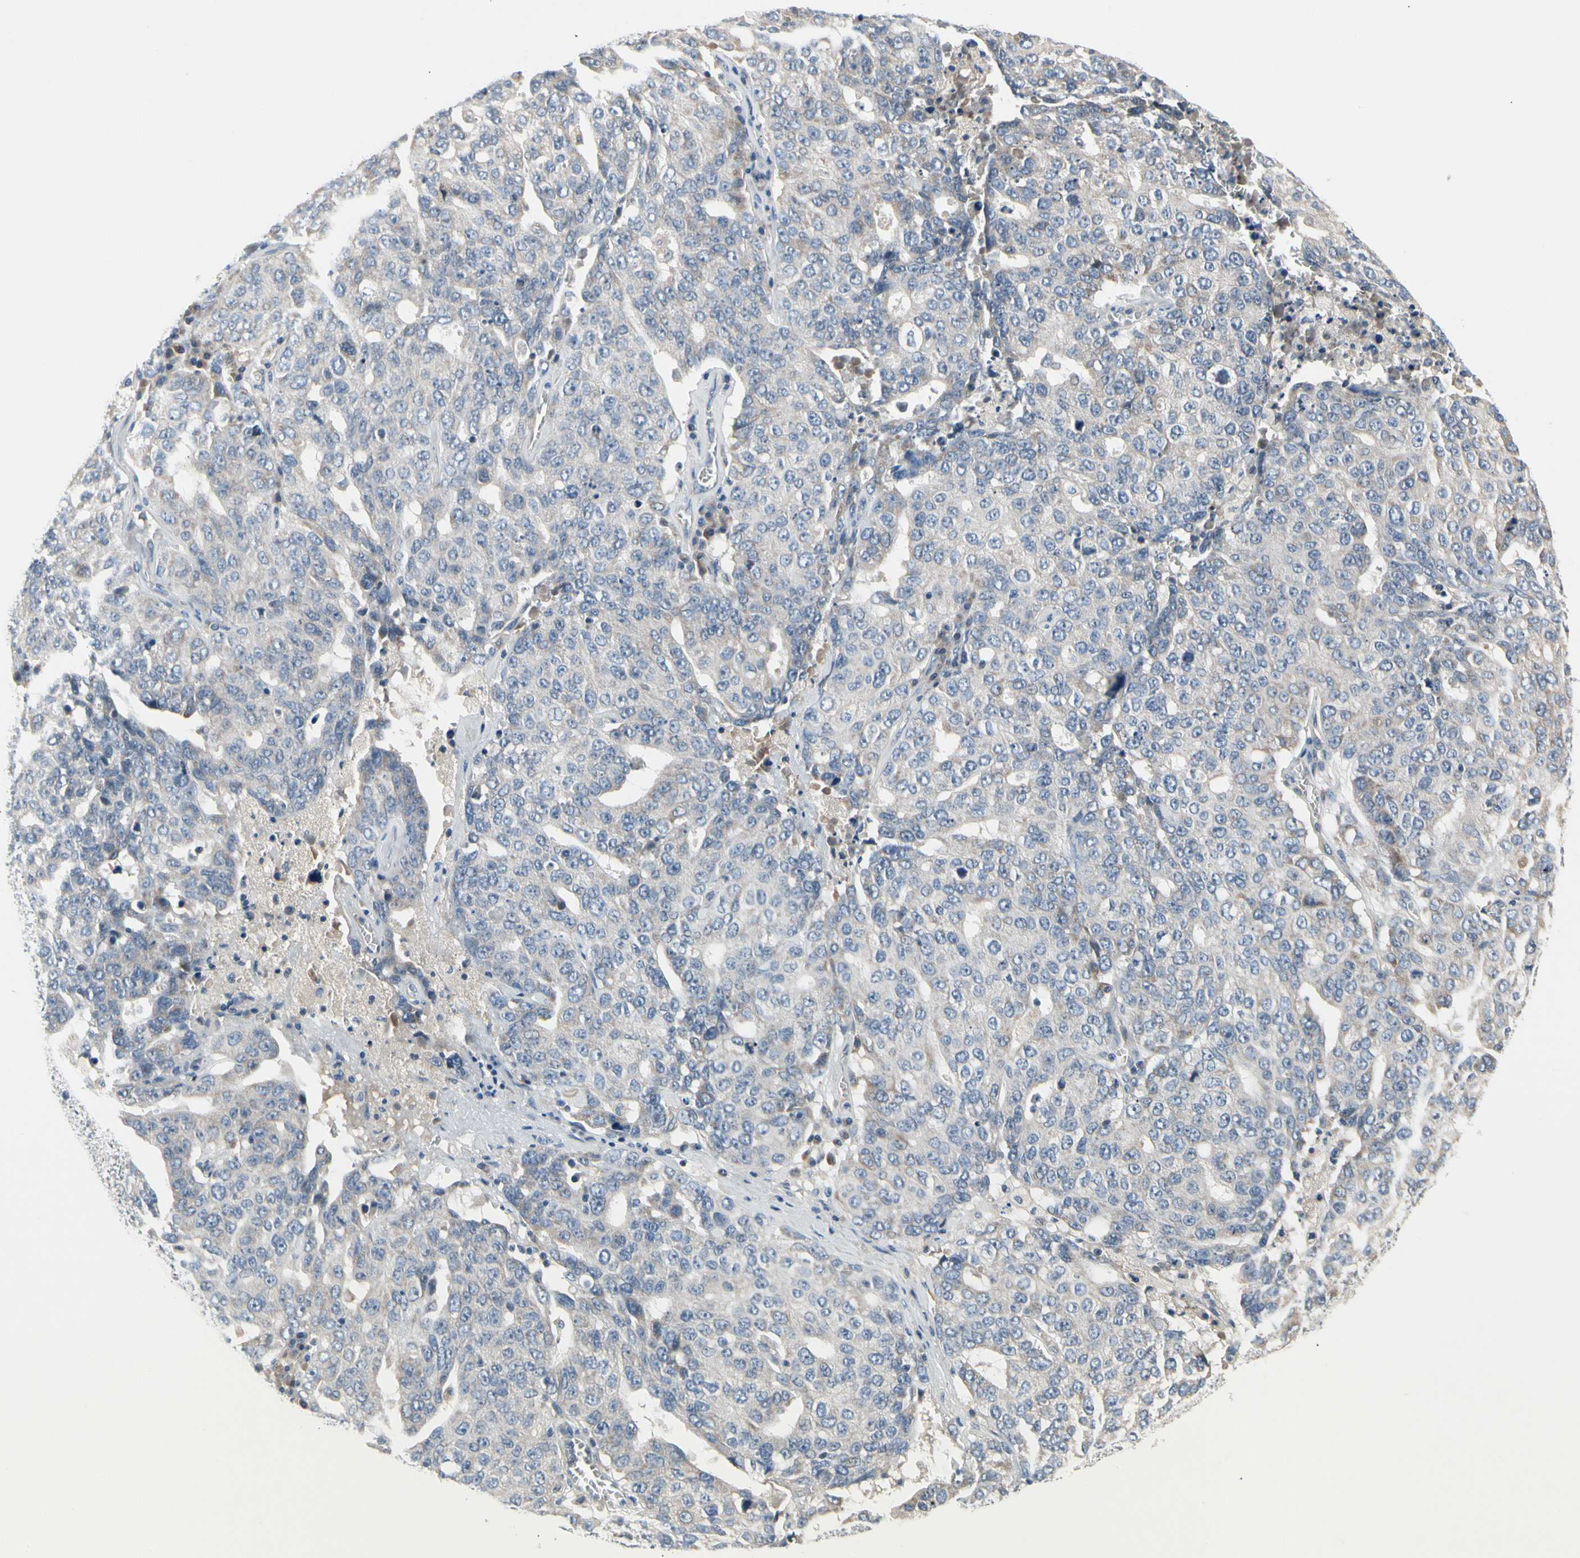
{"staining": {"intensity": "negative", "quantity": "none", "location": "none"}, "tissue": "ovarian cancer", "cell_type": "Tumor cells", "image_type": "cancer", "snomed": [{"axis": "morphology", "description": "Carcinoma, endometroid"}, {"axis": "topography", "description": "Ovary"}], "caption": "An immunohistochemistry (IHC) image of ovarian endometroid carcinoma is shown. There is no staining in tumor cells of ovarian endometroid carcinoma.", "gene": "NFASC", "patient": {"sex": "female", "age": 62}}